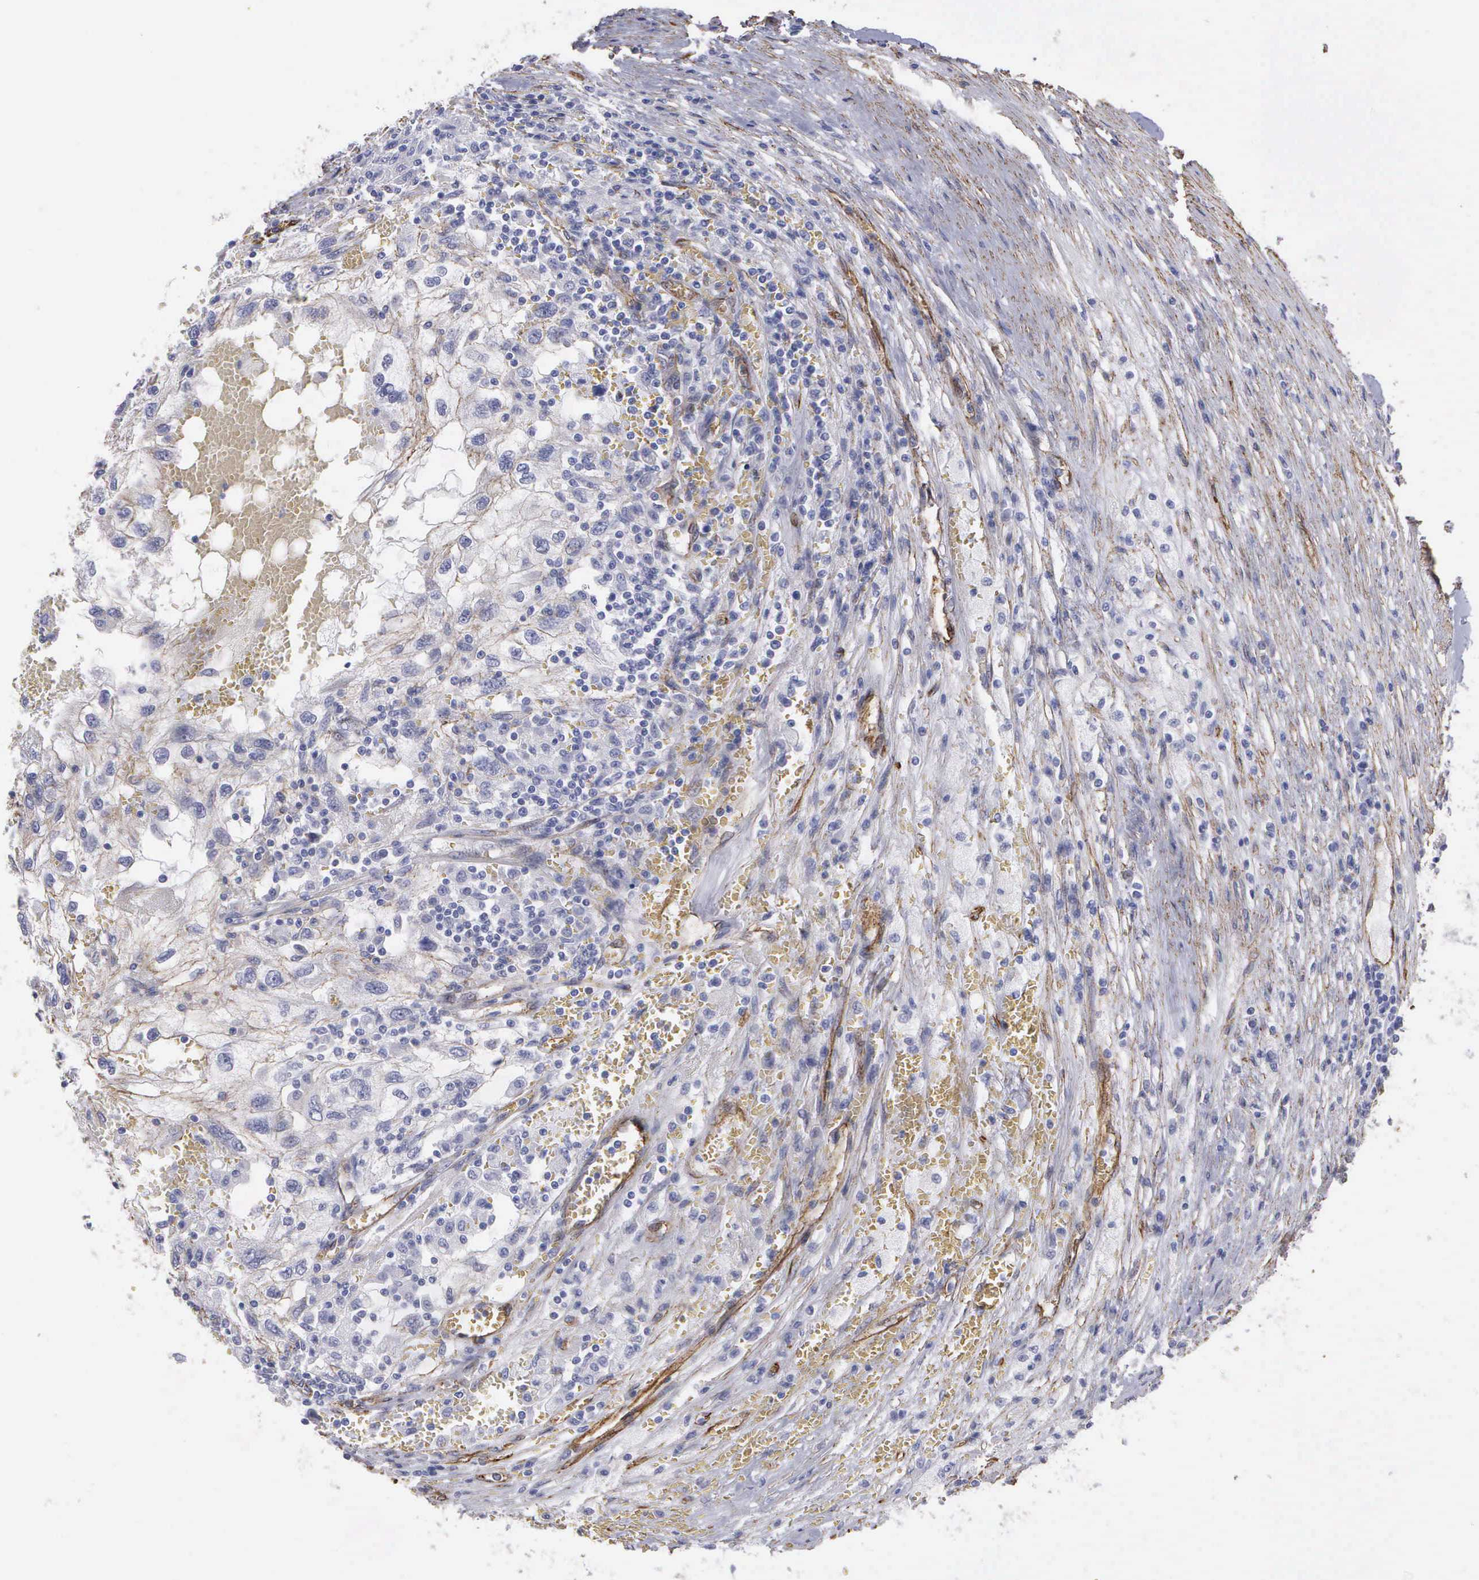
{"staining": {"intensity": "negative", "quantity": "none", "location": "none"}, "tissue": "renal cancer", "cell_type": "Tumor cells", "image_type": "cancer", "snomed": [{"axis": "morphology", "description": "Normal tissue, NOS"}, {"axis": "morphology", "description": "Adenocarcinoma, NOS"}, {"axis": "topography", "description": "Kidney"}], "caption": "Immunohistochemical staining of human renal cancer (adenocarcinoma) demonstrates no significant positivity in tumor cells. (Brightfield microscopy of DAB (3,3'-diaminobenzidine) IHC at high magnification).", "gene": "MAGEB10", "patient": {"sex": "male", "age": 71}}